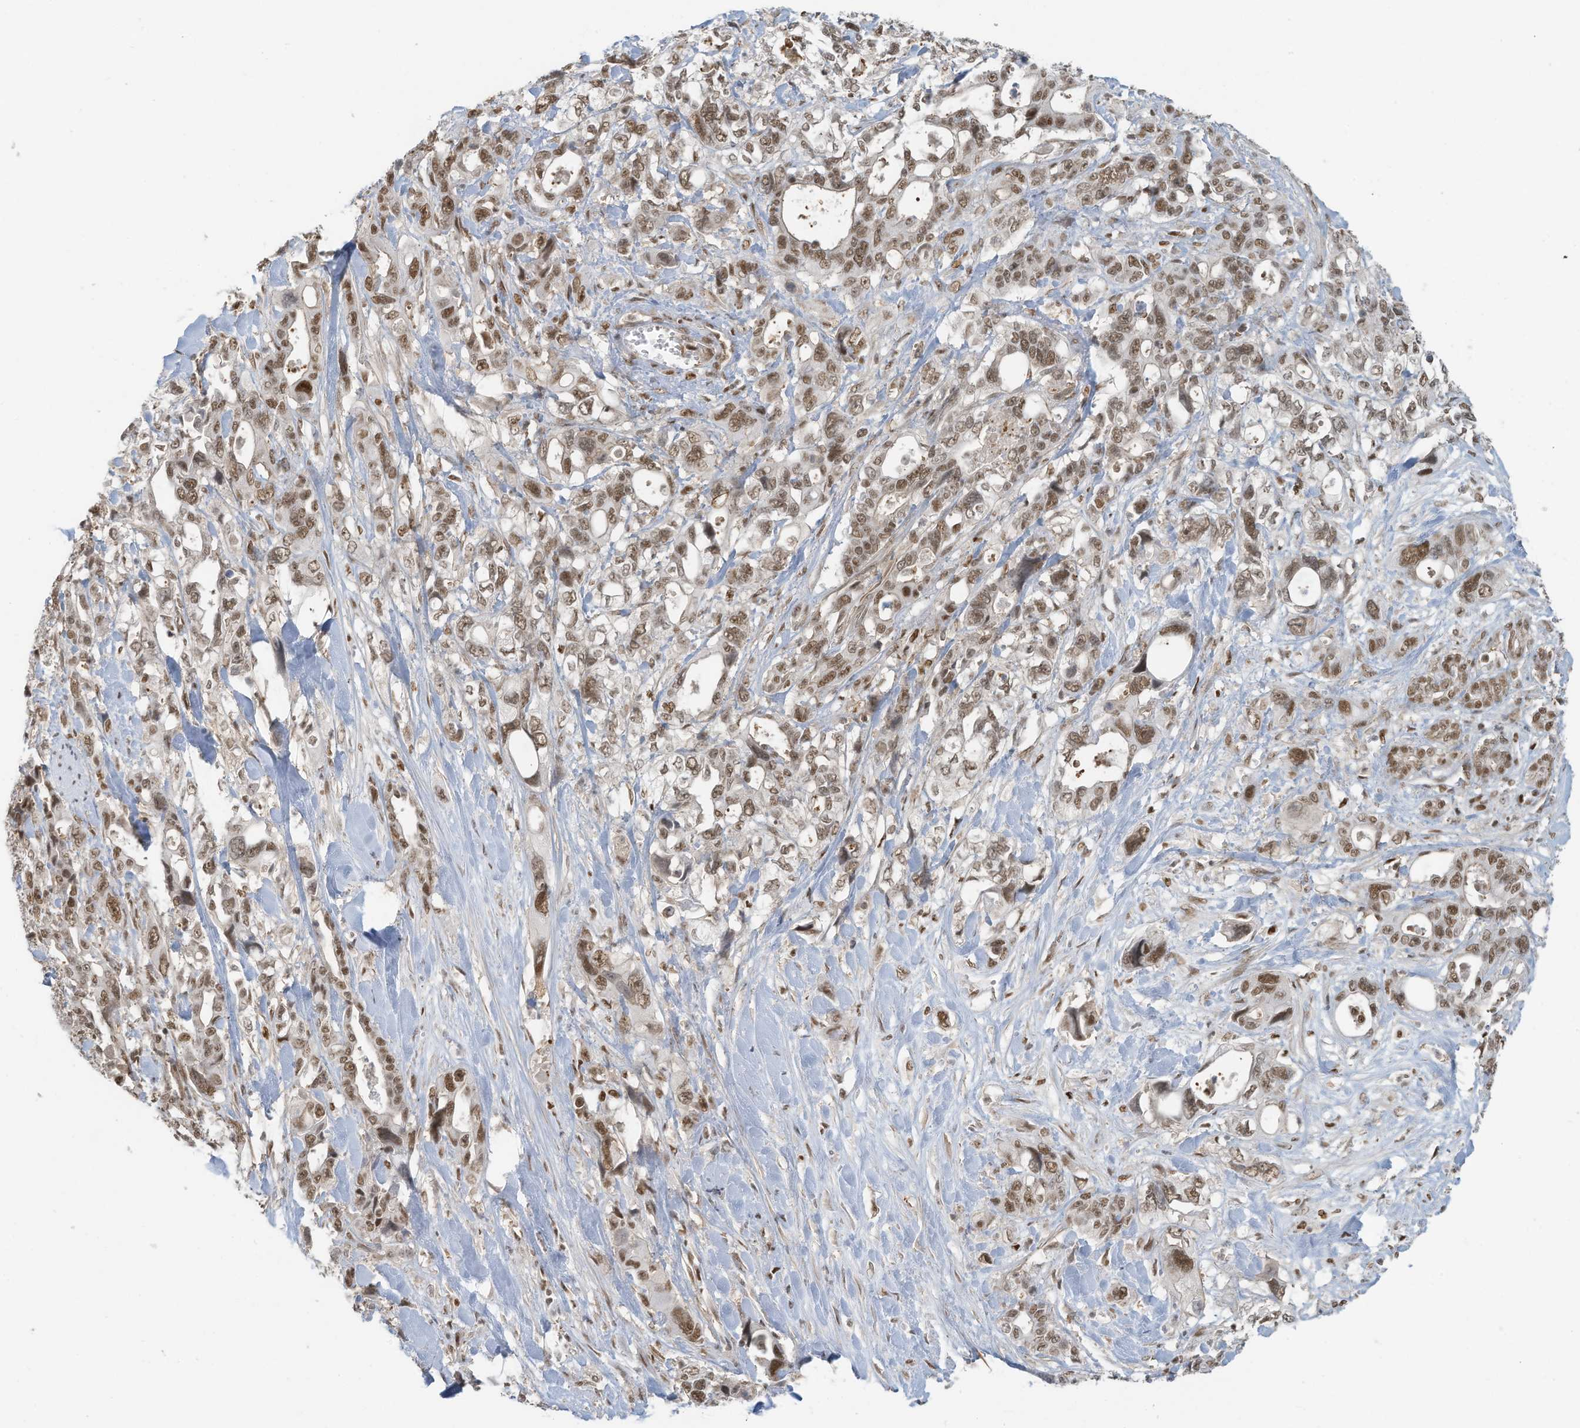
{"staining": {"intensity": "moderate", "quantity": ">75%", "location": "nuclear"}, "tissue": "pancreatic cancer", "cell_type": "Tumor cells", "image_type": "cancer", "snomed": [{"axis": "morphology", "description": "Adenocarcinoma, NOS"}, {"axis": "topography", "description": "Pancreas"}], "caption": "Protein expression analysis of pancreatic cancer demonstrates moderate nuclear positivity in approximately >75% of tumor cells. The protein of interest is stained brown, and the nuclei are stained in blue (DAB IHC with brightfield microscopy, high magnification).", "gene": "DBR1", "patient": {"sex": "male", "age": 46}}